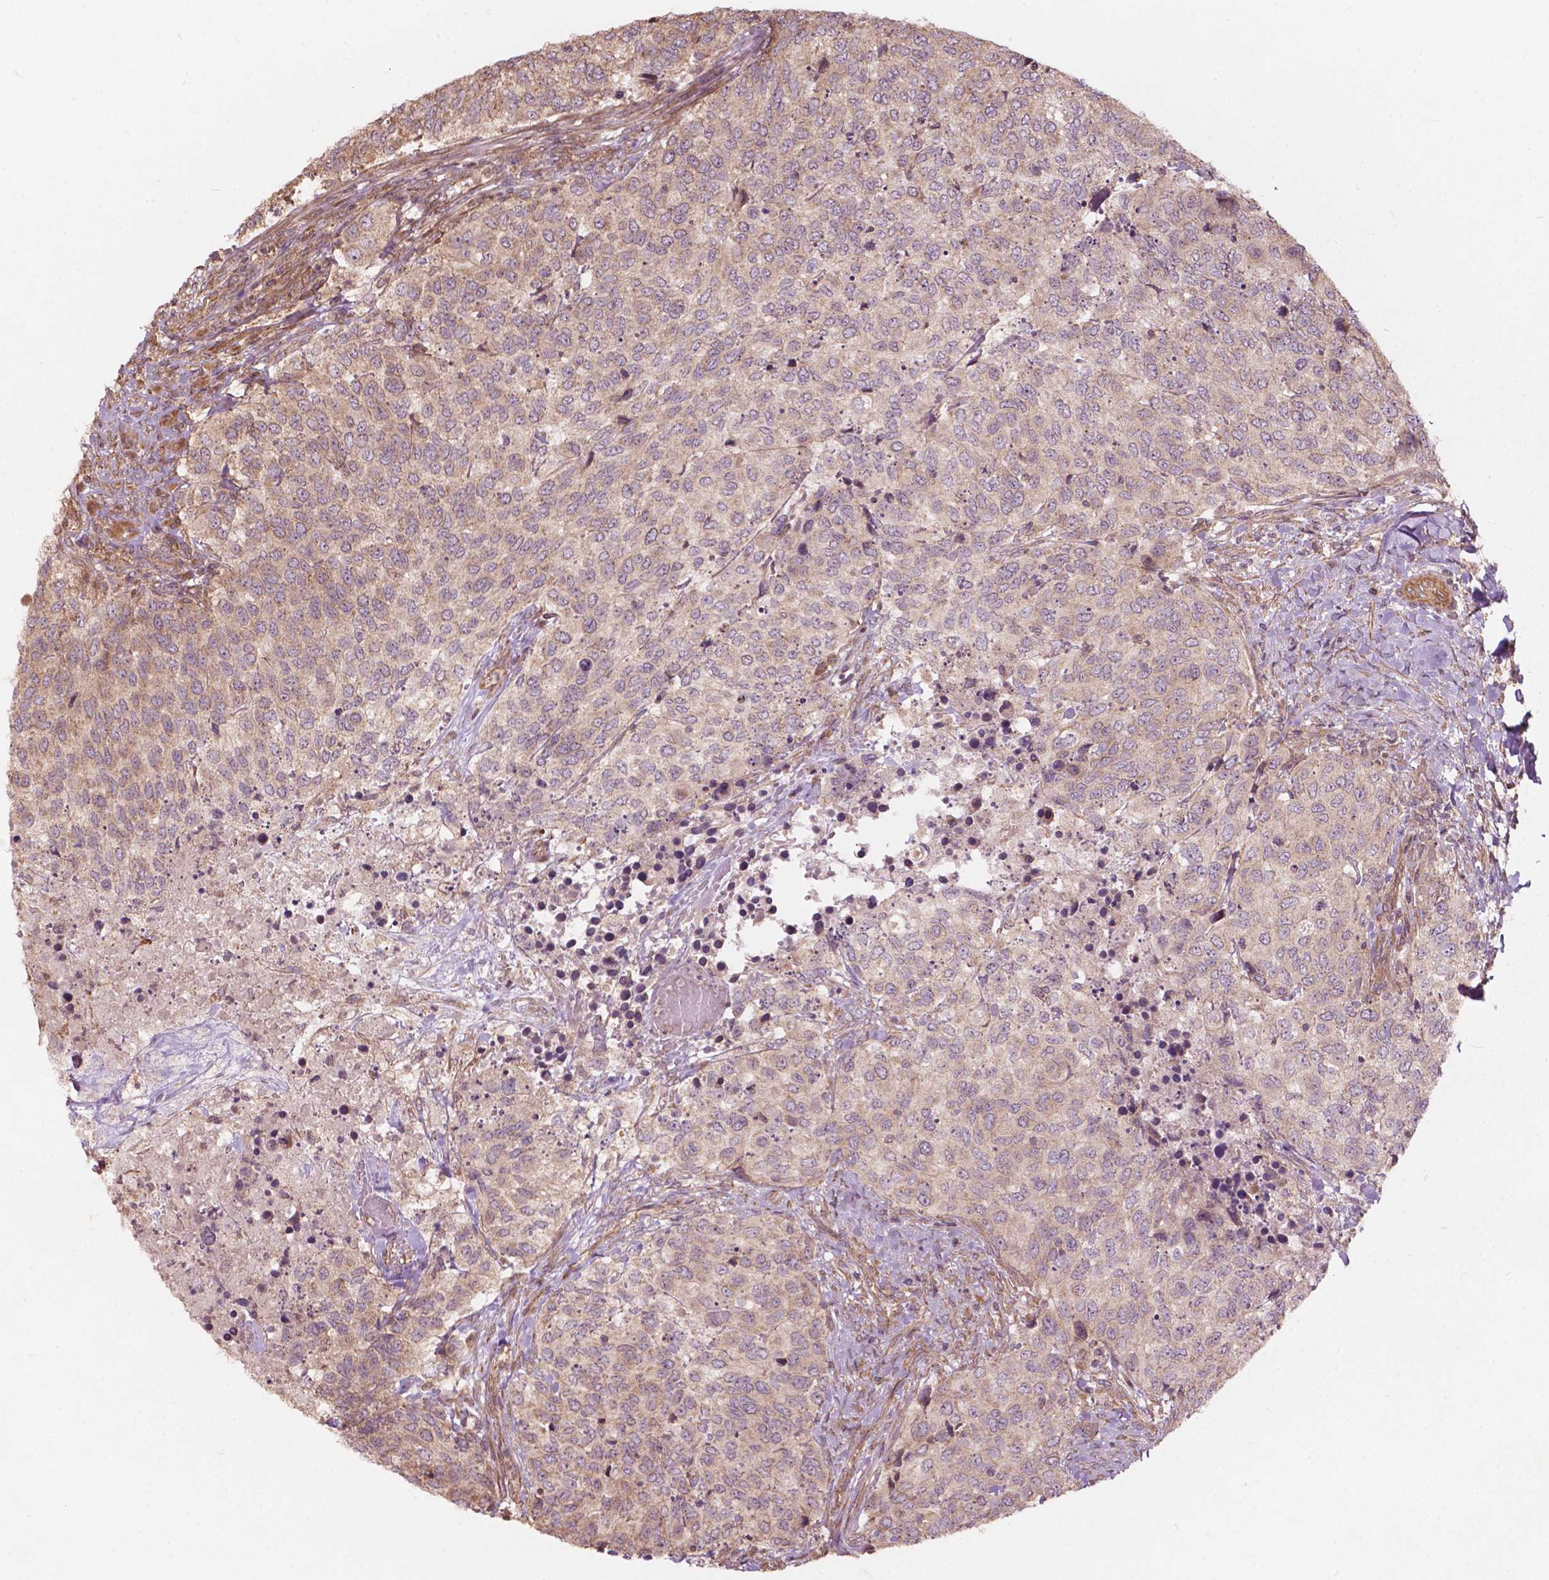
{"staining": {"intensity": "weak", "quantity": "<25%", "location": "cytoplasmic/membranous"}, "tissue": "urothelial cancer", "cell_type": "Tumor cells", "image_type": "cancer", "snomed": [{"axis": "morphology", "description": "Urothelial carcinoma, High grade"}, {"axis": "topography", "description": "Urinary bladder"}], "caption": "Tumor cells show no significant positivity in urothelial cancer.", "gene": "CDC42BPA", "patient": {"sex": "female", "age": 78}}